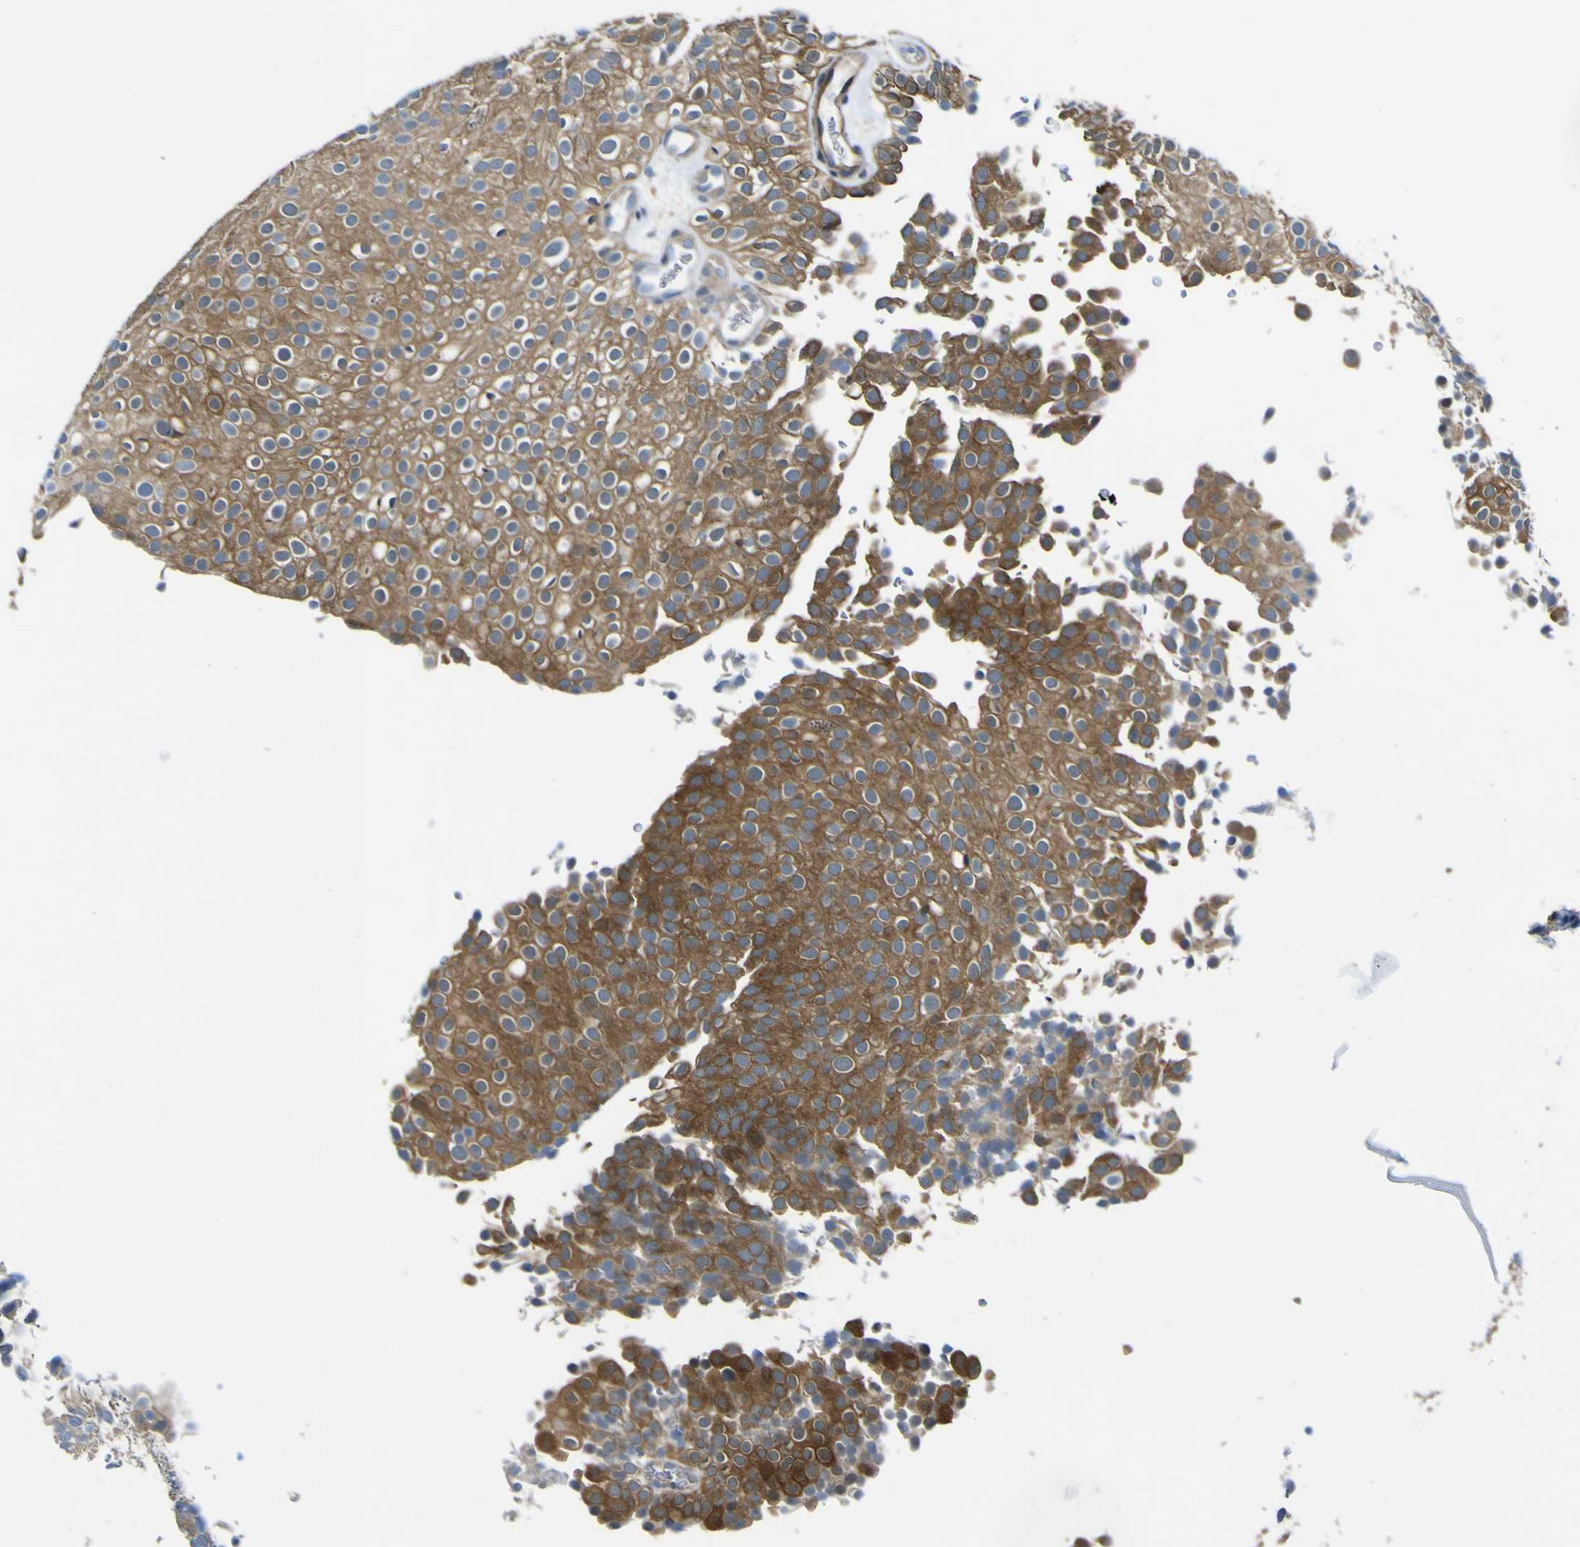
{"staining": {"intensity": "strong", "quantity": "25%-75%", "location": "cytoplasmic/membranous"}, "tissue": "urothelial cancer", "cell_type": "Tumor cells", "image_type": "cancer", "snomed": [{"axis": "morphology", "description": "Urothelial carcinoma, Low grade"}, {"axis": "topography", "description": "Urinary bladder"}], "caption": "The micrograph displays a brown stain indicating the presence of a protein in the cytoplasmic/membranous of tumor cells in urothelial carcinoma (low-grade). The staining is performed using DAB brown chromogen to label protein expression. The nuclei are counter-stained blue using hematoxylin.", "gene": "EML2", "patient": {"sex": "male", "age": 78}}